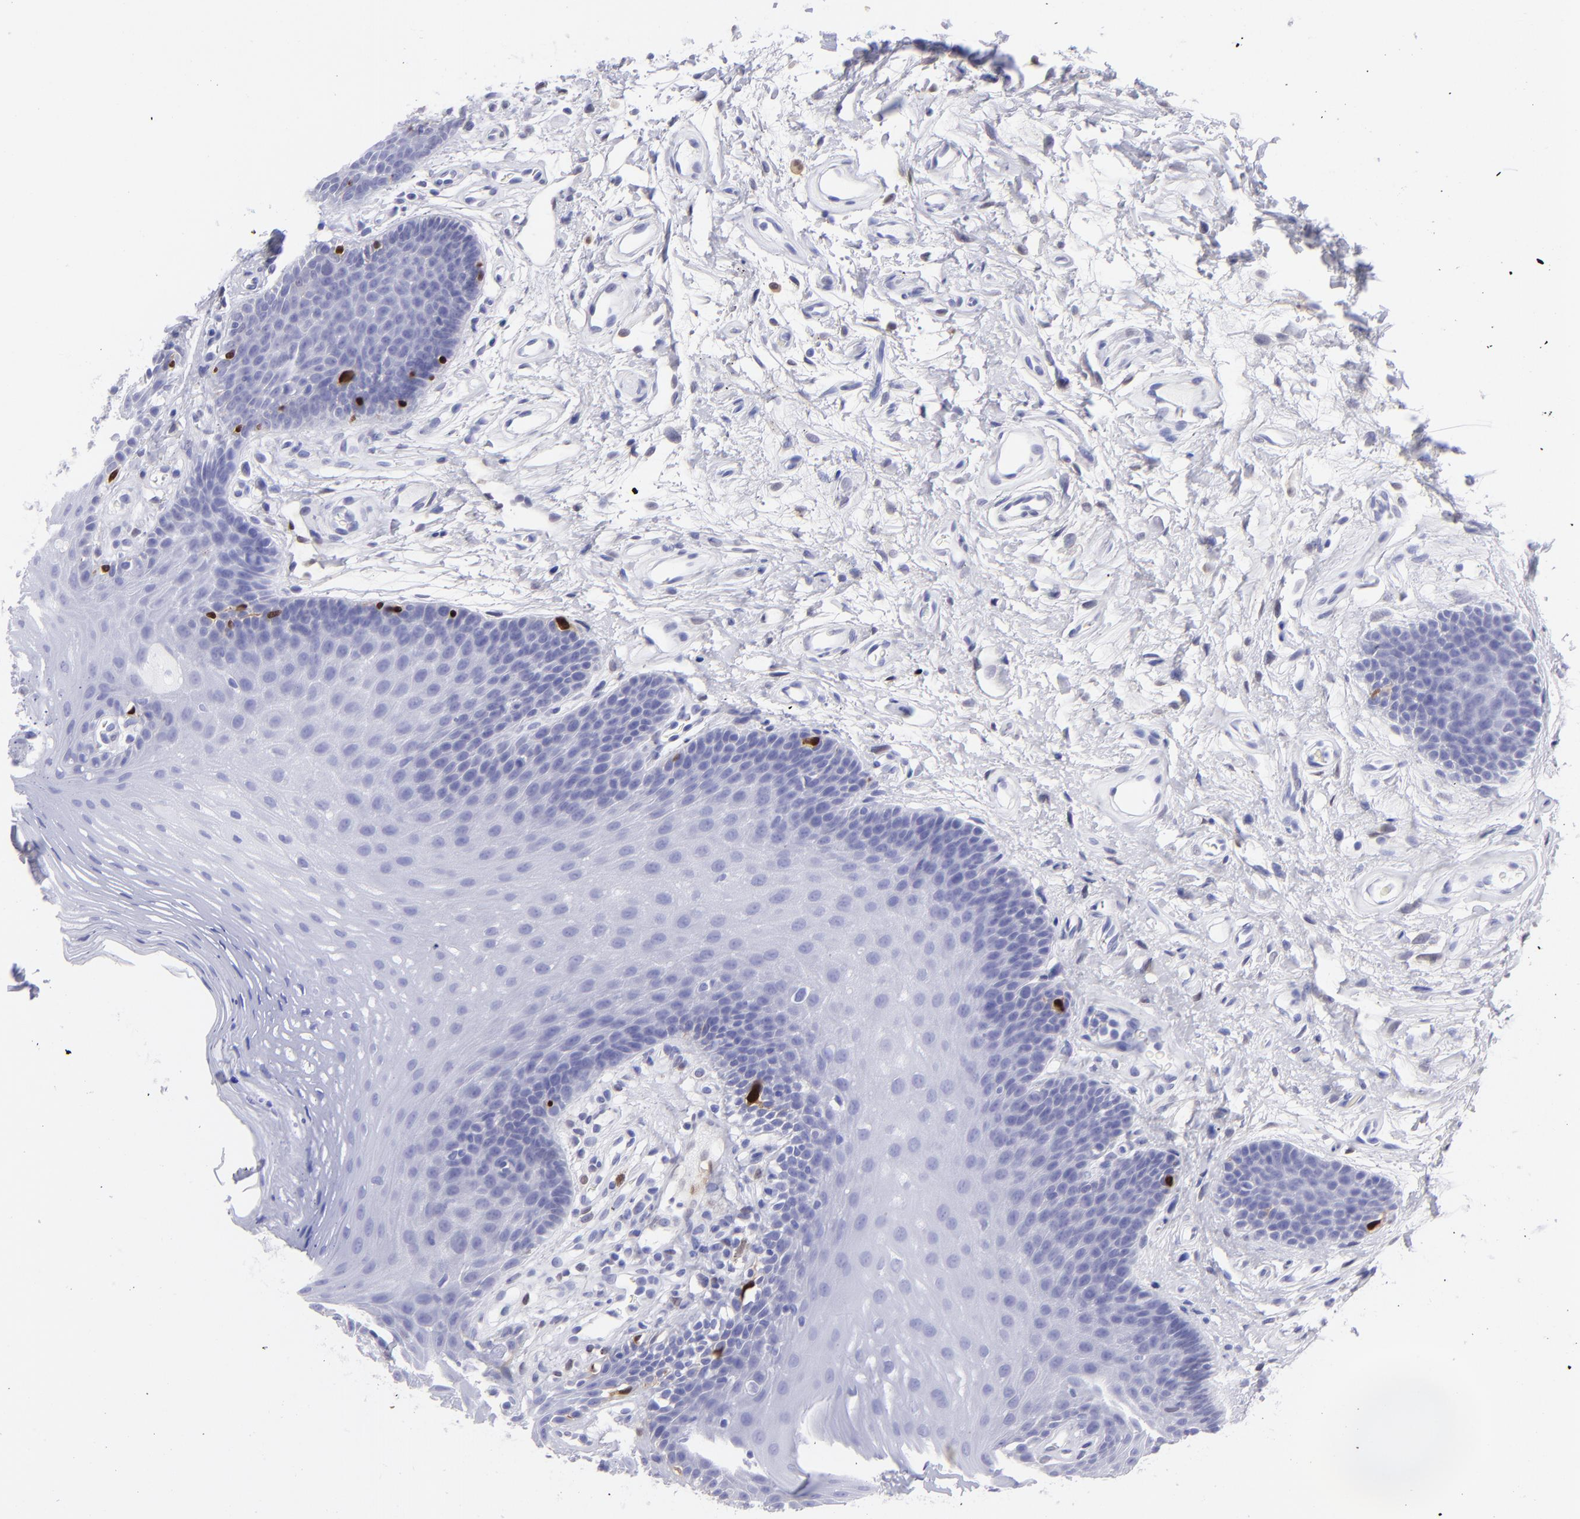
{"staining": {"intensity": "negative", "quantity": "none", "location": "none"}, "tissue": "oral mucosa", "cell_type": "Squamous epithelial cells", "image_type": "normal", "snomed": [{"axis": "morphology", "description": "Normal tissue, NOS"}, {"axis": "topography", "description": "Oral tissue"}], "caption": "Histopathology image shows no protein staining in squamous epithelial cells of unremarkable oral mucosa. The staining was performed using DAB (3,3'-diaminobenzidine) to visualize the protein expression in brown, while the nuclei were stained in blue with hematoxylin (Magnification: 20x).", "gene": "MITF", "patient": {"sex": "male", "age": 62}}